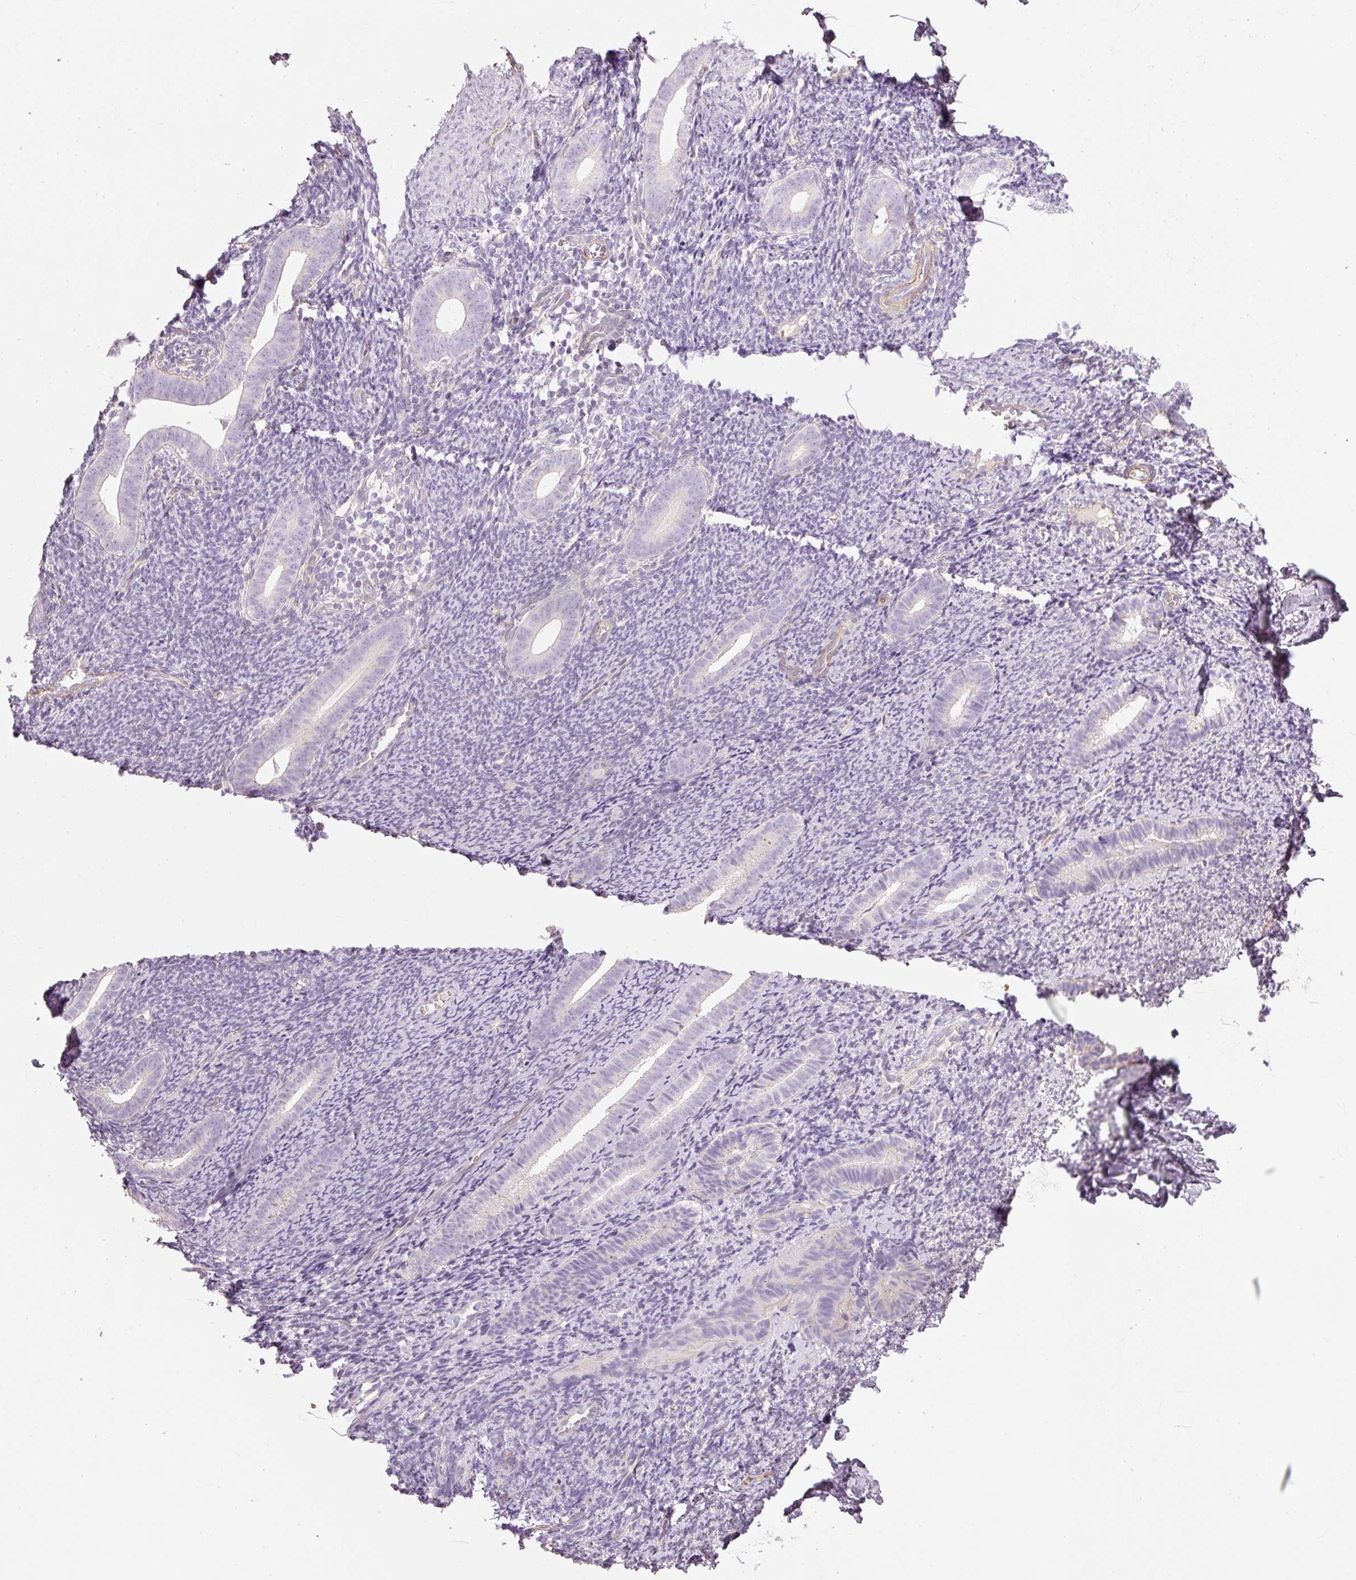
{"staining": {"intensity": "negative", "quantity": "none", "location": "none"}, "tissue": "endometrium", "cell_type": "Cells in endometrial stroma", "image_type": "normal", "snomed": [{"axis": "morphology", "description": "Normal tissue, NOS"}, {"axis": "topography", "description": "Endometrium"}], "caption": "A high-resolution histopathology image shows immunohistochemistry (IHC) staining of unremarkable endometrium, which reveals no significant expression in cells in endometrial stroma.", "gene": "OSR2", "patient": {"sex": "female", "age": 39}}